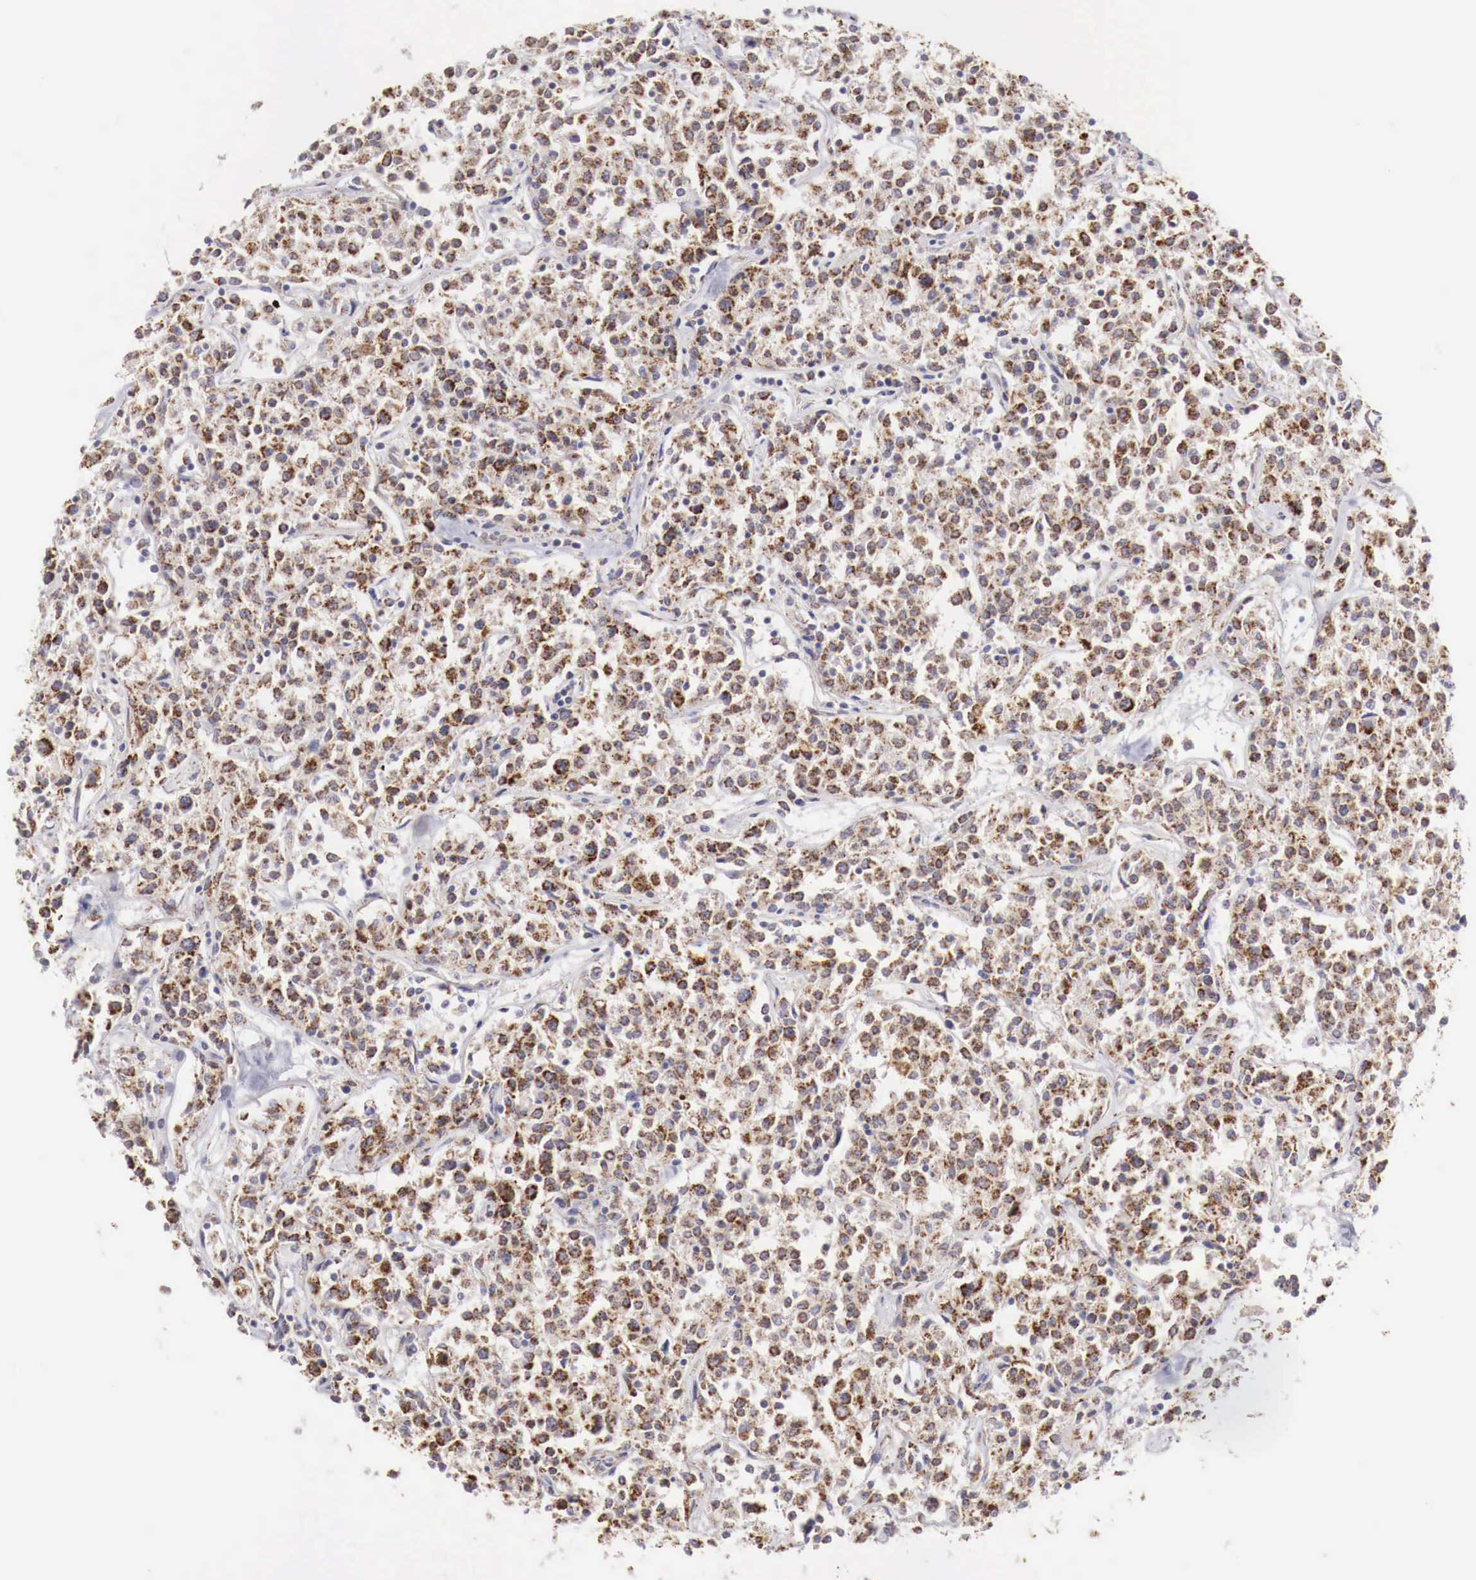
{"staining": {"intensity": "moderate", "quantity": ">75%", "location": "cytoplasmic/membranous"}, "tissue": "lymphoma", "cell_type": "Tumor cells", "image_type": "cancer", "snomed": [{"axis": "morphology", "description": "Malignant lymphoma, non-Hodgkin's type, Low grade"}, {"axis": "topography", "description": "Small intestine"}], "caption": "Tumor cells display medium levels of moderate cytoplasmic/membranous staining in approximately >75% of cells in low-grade malignant lymphoma, non-Hodgkin's type. (DAB IHC, brown staining for protein, blue staining for nuclei).", "gene": "XPNPEP3", "patient": {"sex": "female", "age": 59}}